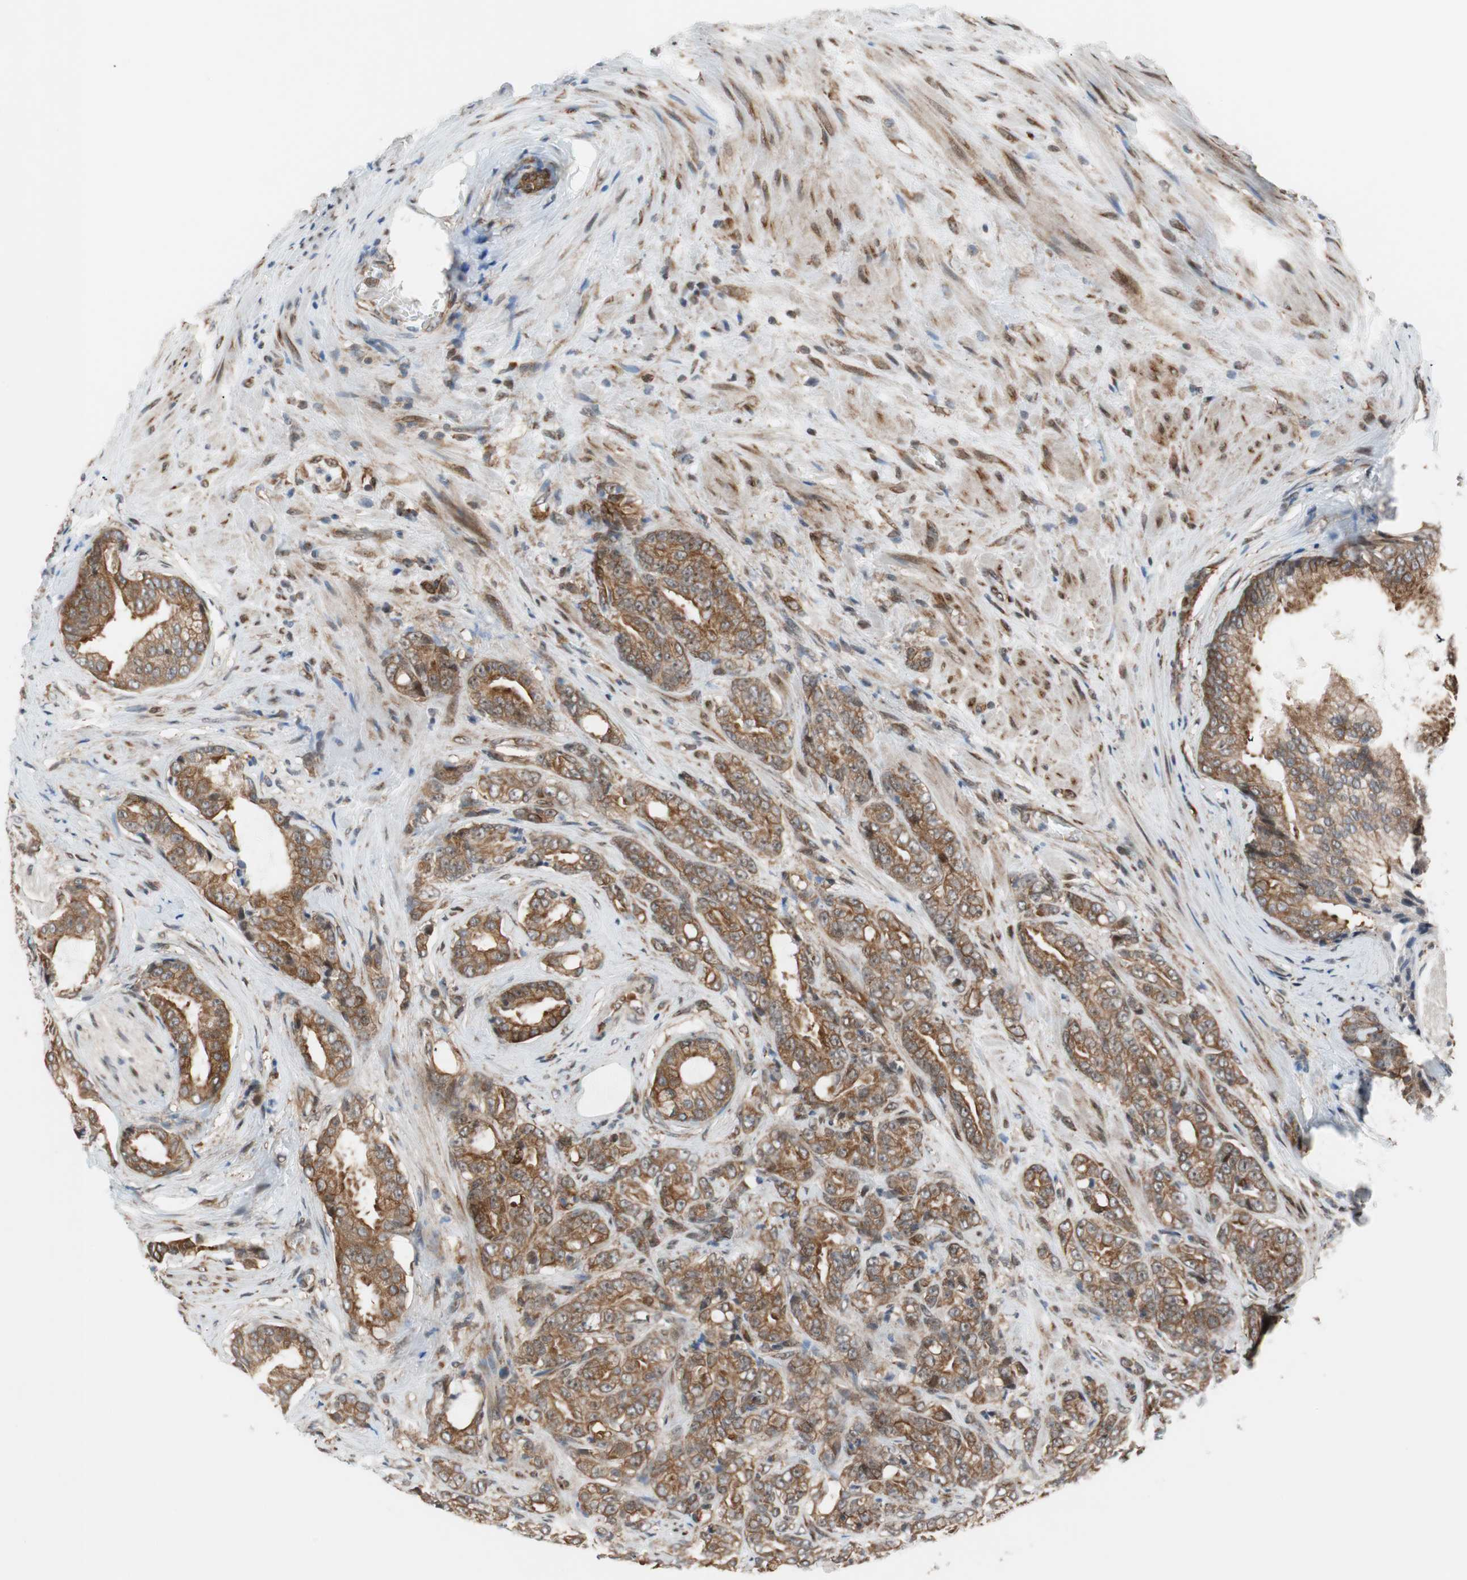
{"staining": {"intensity": "strong", "quantity": ">75%", "location": "cytoplasmic/membranous"}, "tissue": "prostate cancer", "cell_type": "Tumor cells", "image_type": "cancer", "snomed": [{"axis": "morphology", "description": "Adenocarcinoma, Low grade"}, {"axis": "topography", "description": "Prostate"}], "caption": "This is an image of immunohistochemistry staining of low-grade adenocarcinoma (prostate), which shows strong expression in the cytoplasmic/membranous of tumor cells.", "gene": "ZNF512B", "patient": {"sex": "male", "age": 58}}